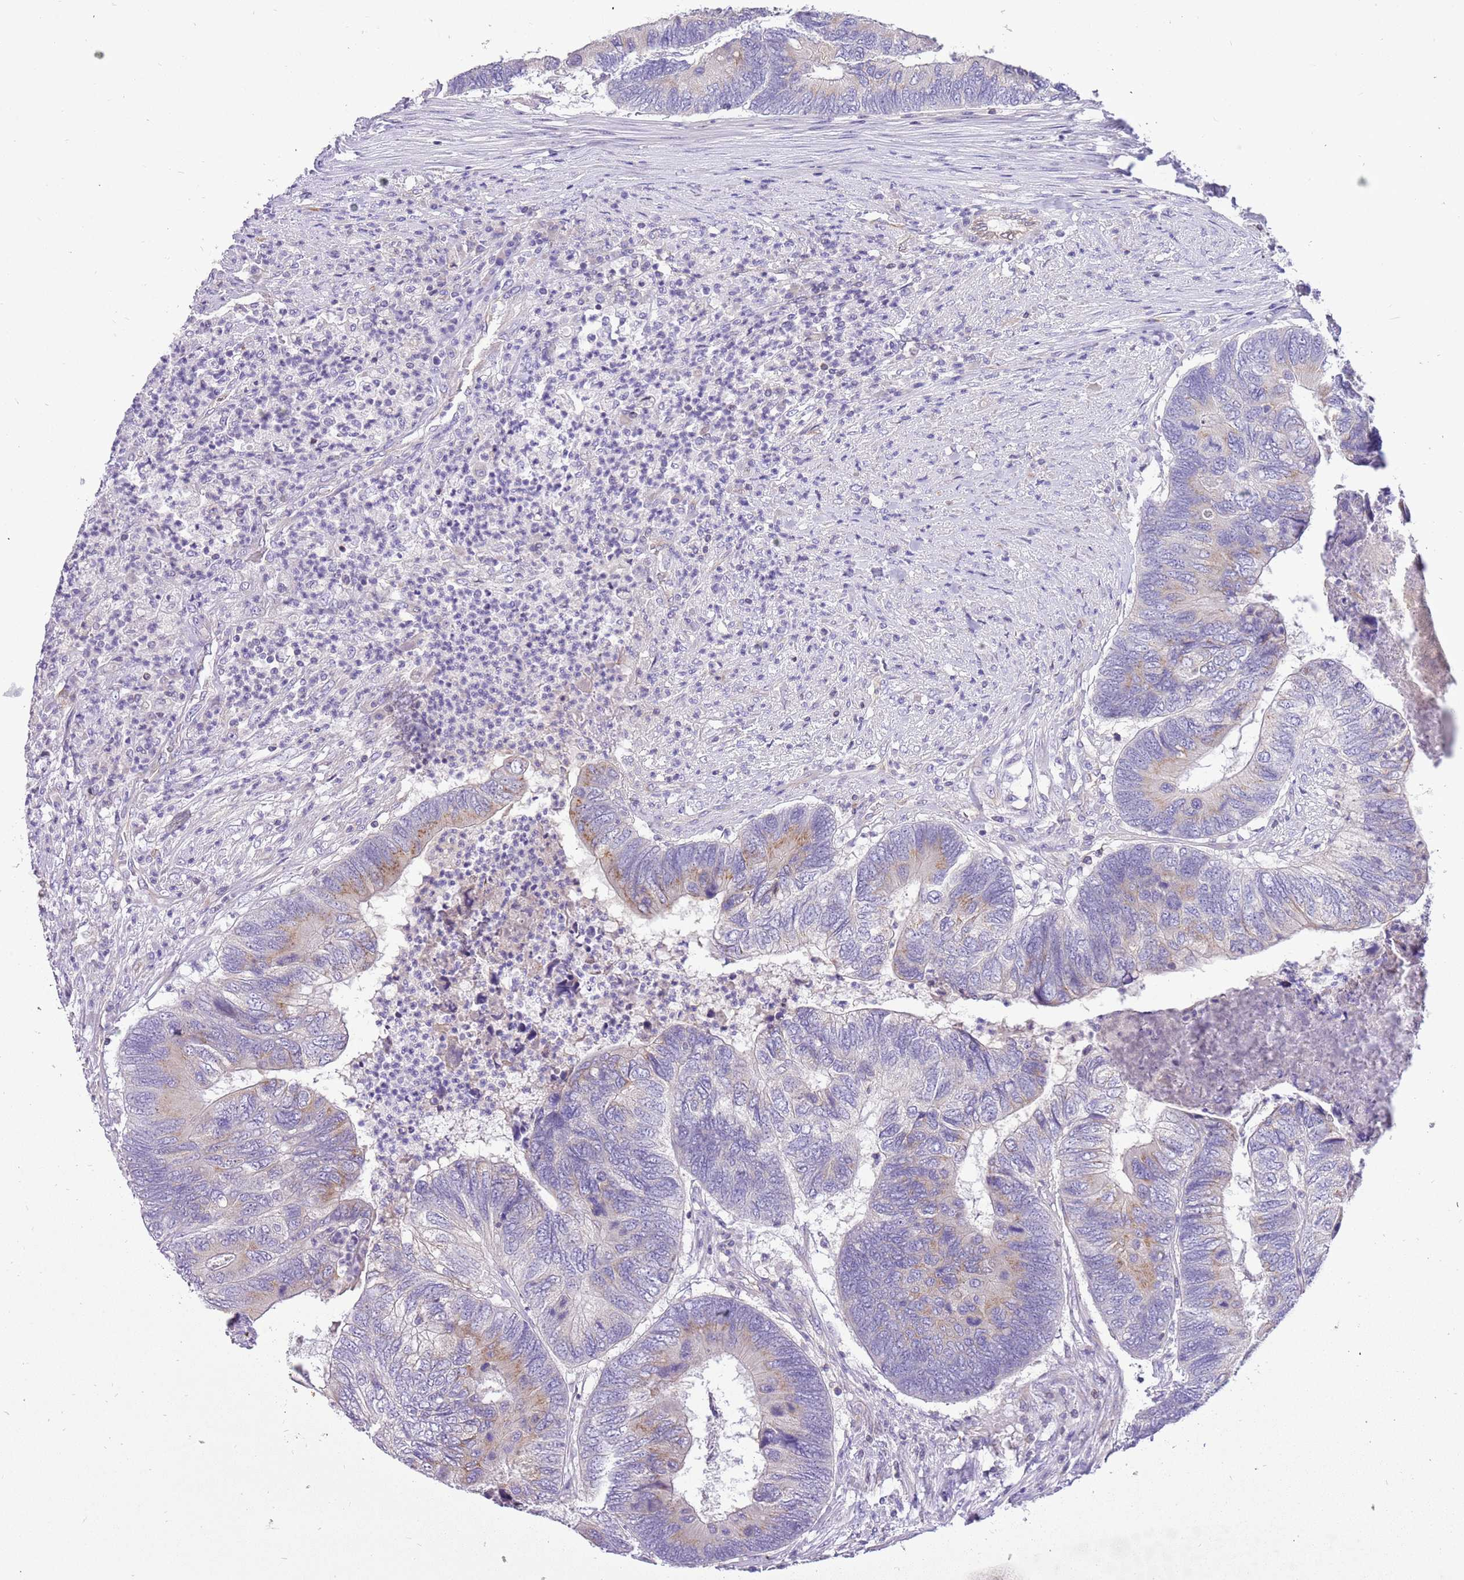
{"staining": {"intensity": "moderate", "quantity": "<25%", "location": "cytoplasmic/membranous"}, "tissue": "colorectal cancer", "cell_type": "Tumor cells", "image_type": "cancer", "snomed": [{"axis": "morphology", "description": "Adenocarcinoma, NOS"}, {"axis": "topography", "description": "Colon"}], "caption": "This histopathology image displays colorectal cancer (adenocarcinoma) stained with IHC to label a protein in brown. The cytoplasmic/membranous of tumor cells show moderate positivity for the protein. Nuclei are counter-stained blue.", "gene": "GLCE", "patient": {"sex": "female", "age": 67}}